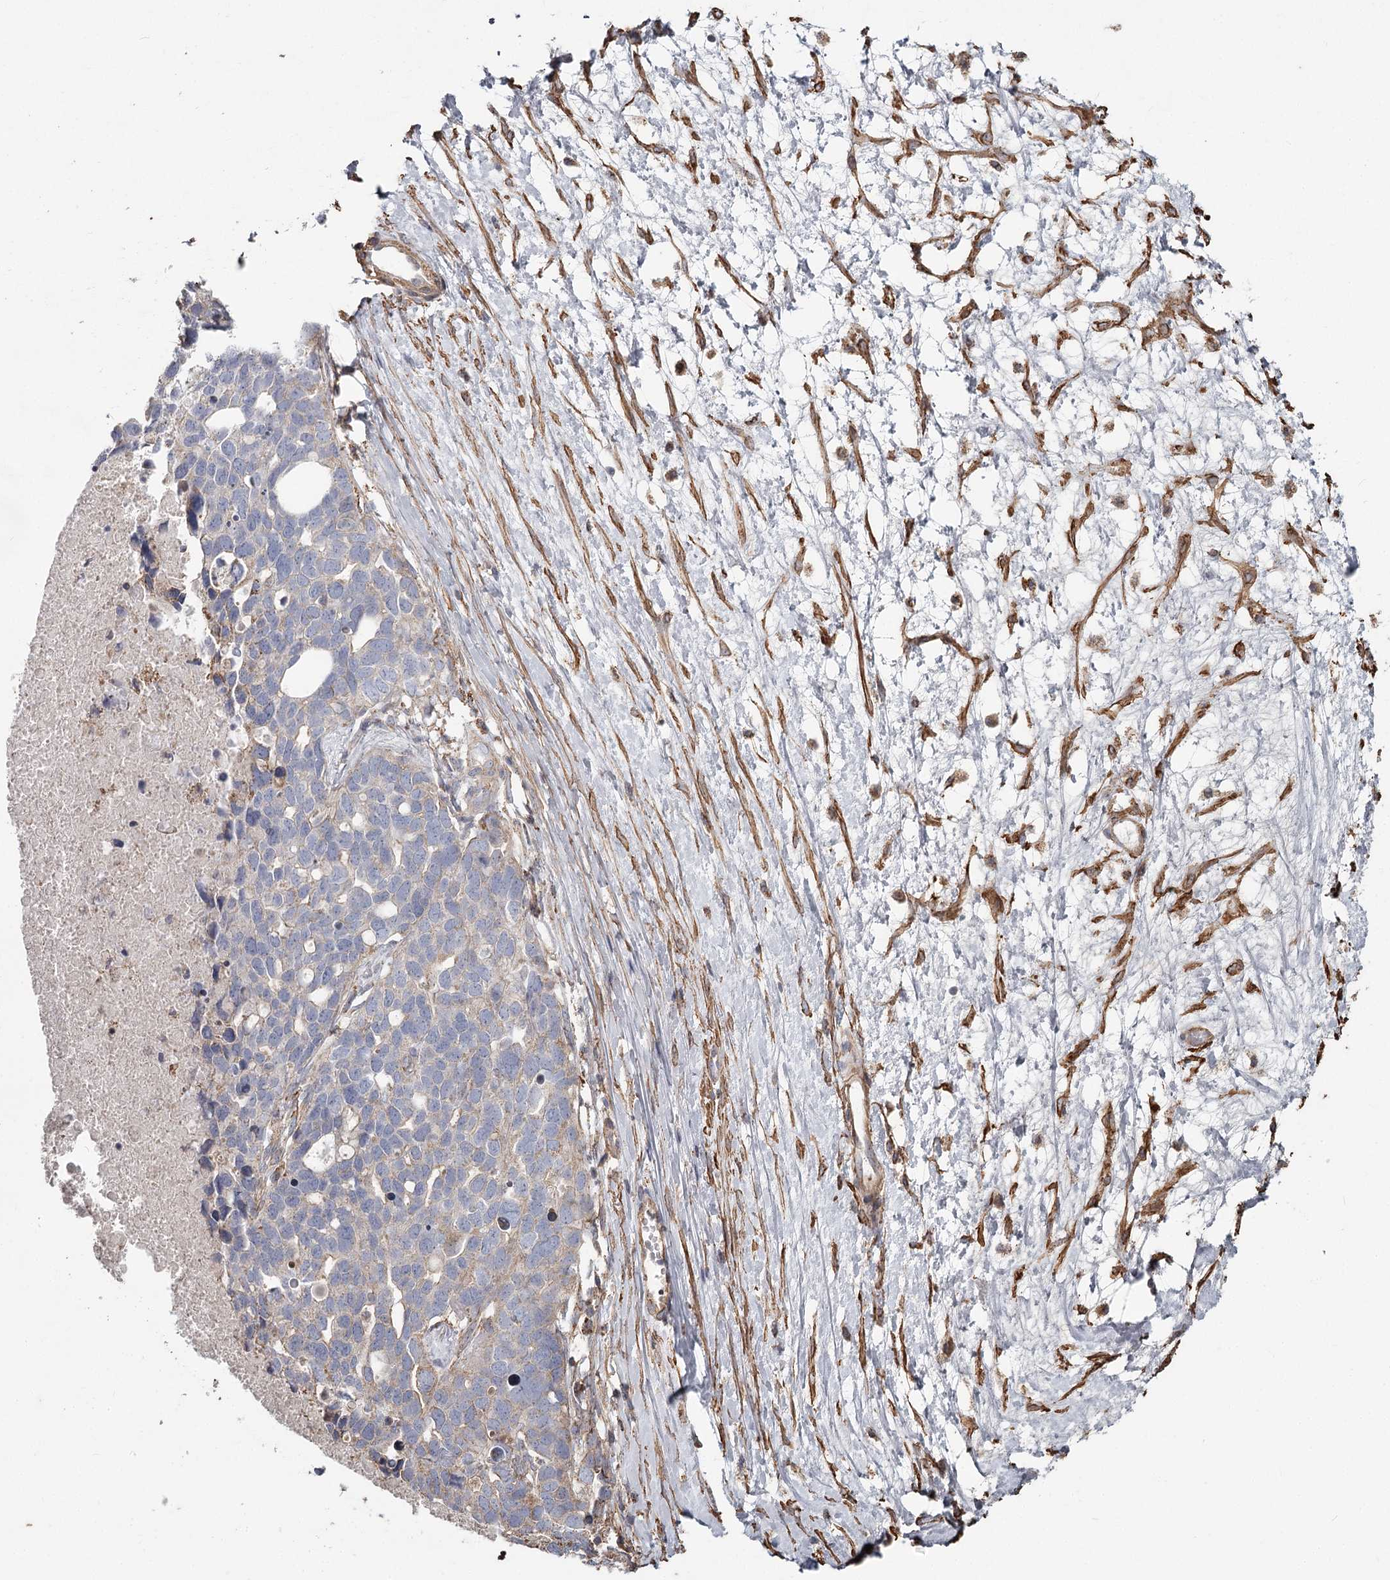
{"staining": {"intensity": "negative", "quantity": "none", "location": "none"}, "tissue": "ovarian cancer", "cell_type": "Tumor cells", "image_type": "cancer", "snomed": [{"axis": "morphology", "description": "Cystadenocarcinoma, serous, NOS"}, {"axis": "topography", "description": "Ovary"}], "caption": "This is an IHC histopathology image of human ovarian cancer. There is no expression in tumor cells.", "gene": "DHRS9", "patient": {"sex": "female", "age": 54}}